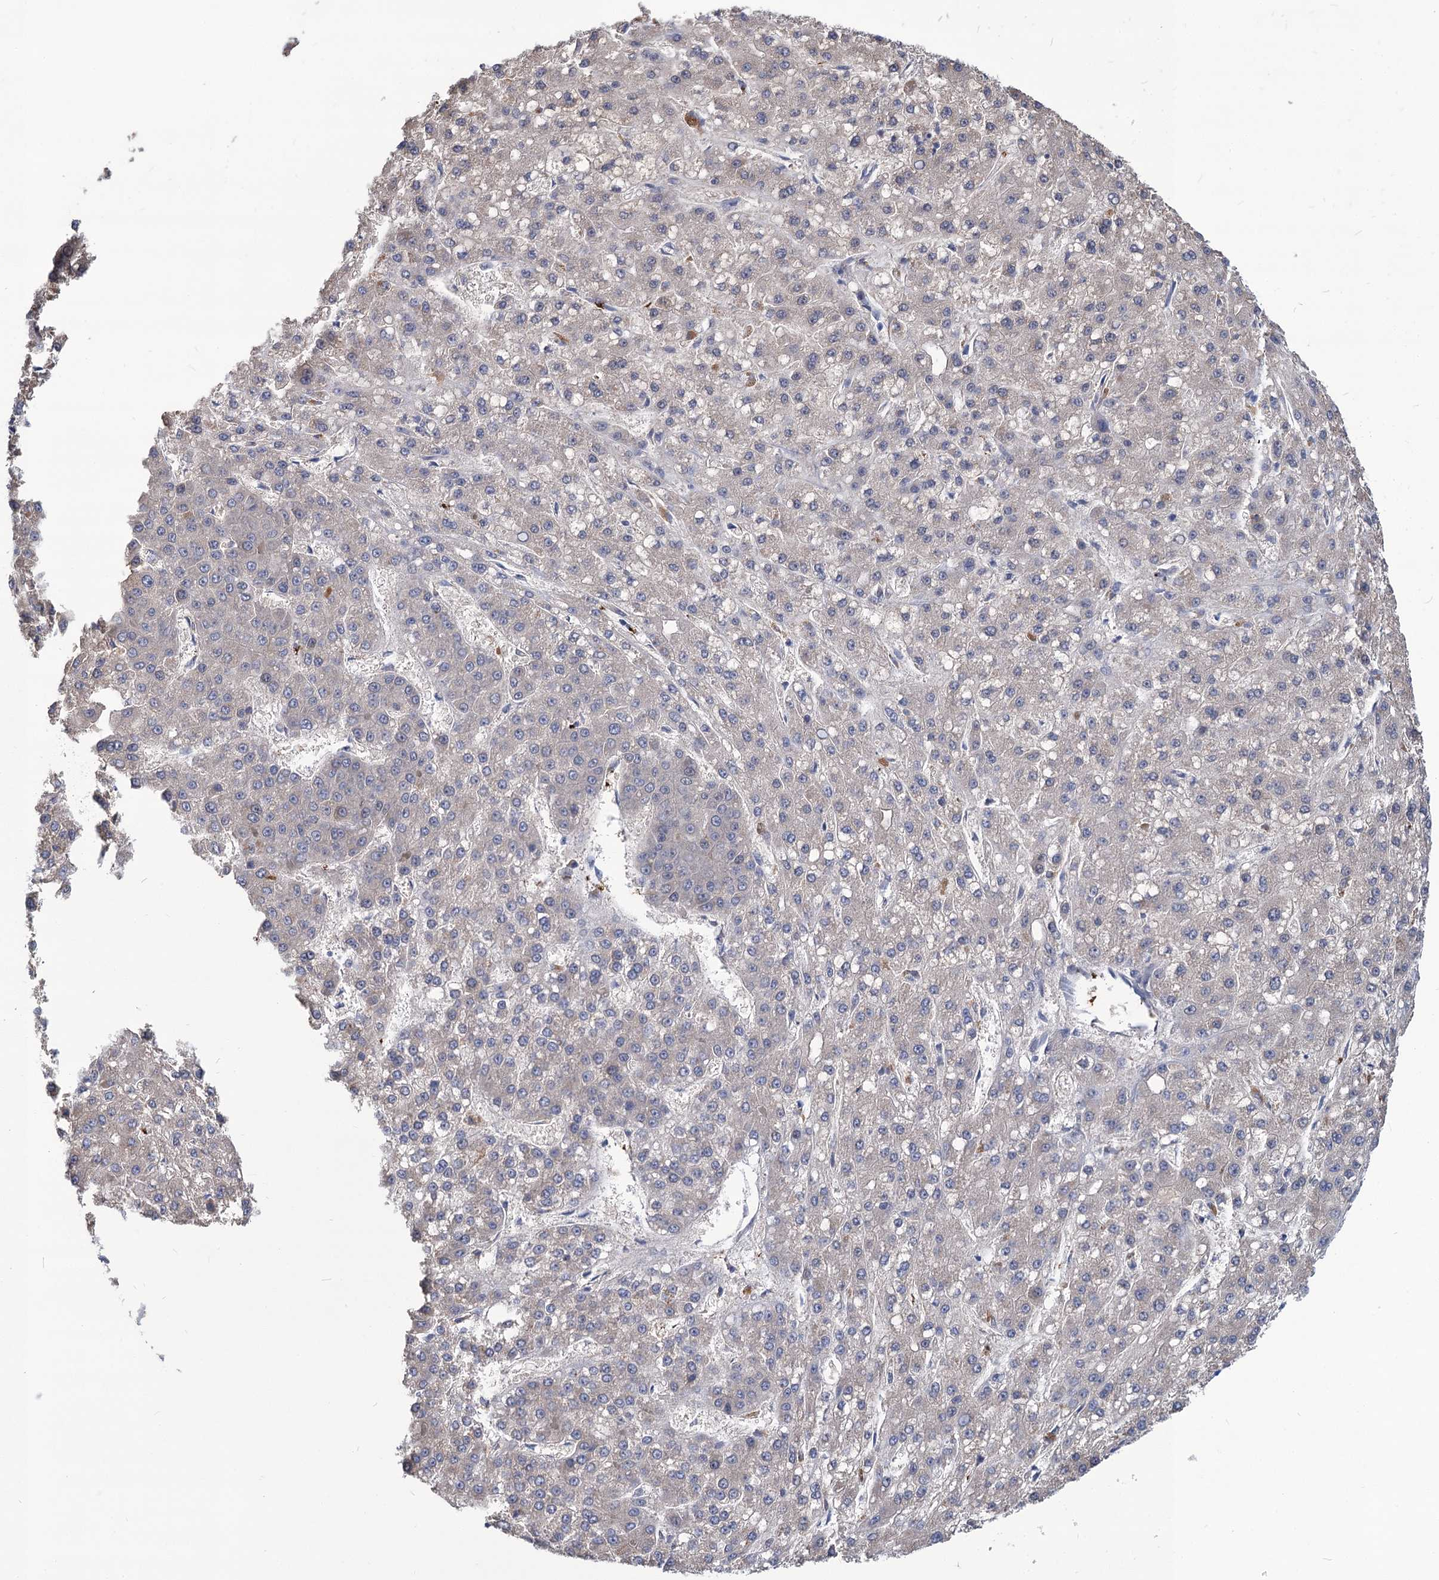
{"staining": {"intensity": "negative", "quantity": "none", "location": "none"}, "tissue": "liver cancer", "cell_type": "Tumor cells", "image_type": "cancer", "snomed": [{"axis": "morphology", "description": "Carcinoma, Hepatocellular, NOS"}, {"axis": "topography", "description": "Liver"}], "caption": "There is no significant positivity in tumor cells of liver hepatocellular carcinoma. (Brightfield microscopy of DAB (3,3'-diaminobenzidine) immunohistochemistry at high magnification).", "gene": "MON2", "patient": {"sex": "male", "age": 67}}